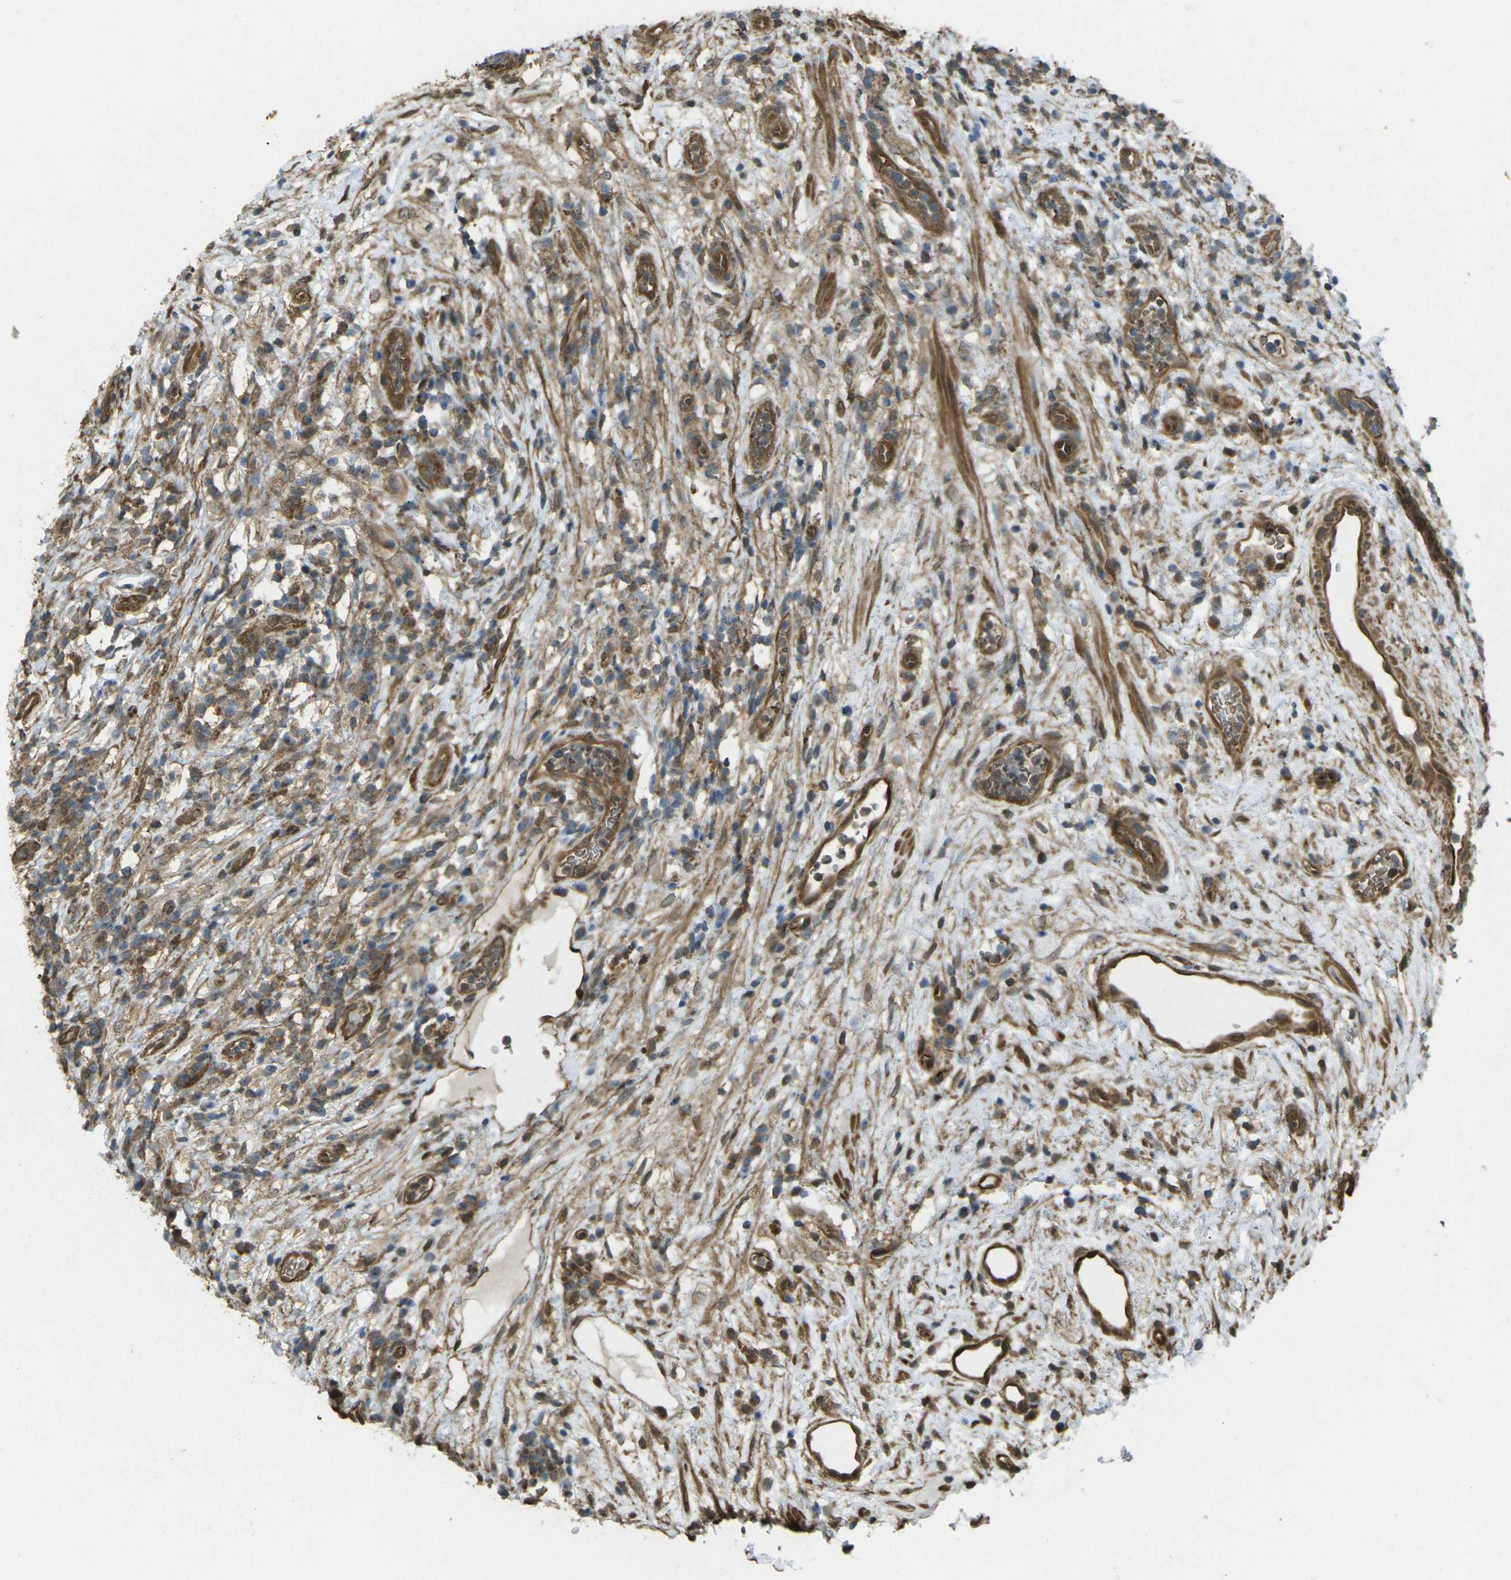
{"staining": {"intensity": "strong", "quantity": ">75%", "location": "cytoplasmic/membranous"}, "tissue": "urothelial cancer", "cell_type": "Tumor cells", "image_type": "cancer", "snomed": [{"axis": "morphology", "description": "Urothelial carcinoma, Low grade"}, {"axis": "topography", "description": "Urinary bladder"}], "caption": "A brown stain shows strong cytoplasmic/membranous expression of a protein in urothelial cancer tumor cells.", "gene": "CHMP3", "patient": {"sex": "female", "age": 75}}